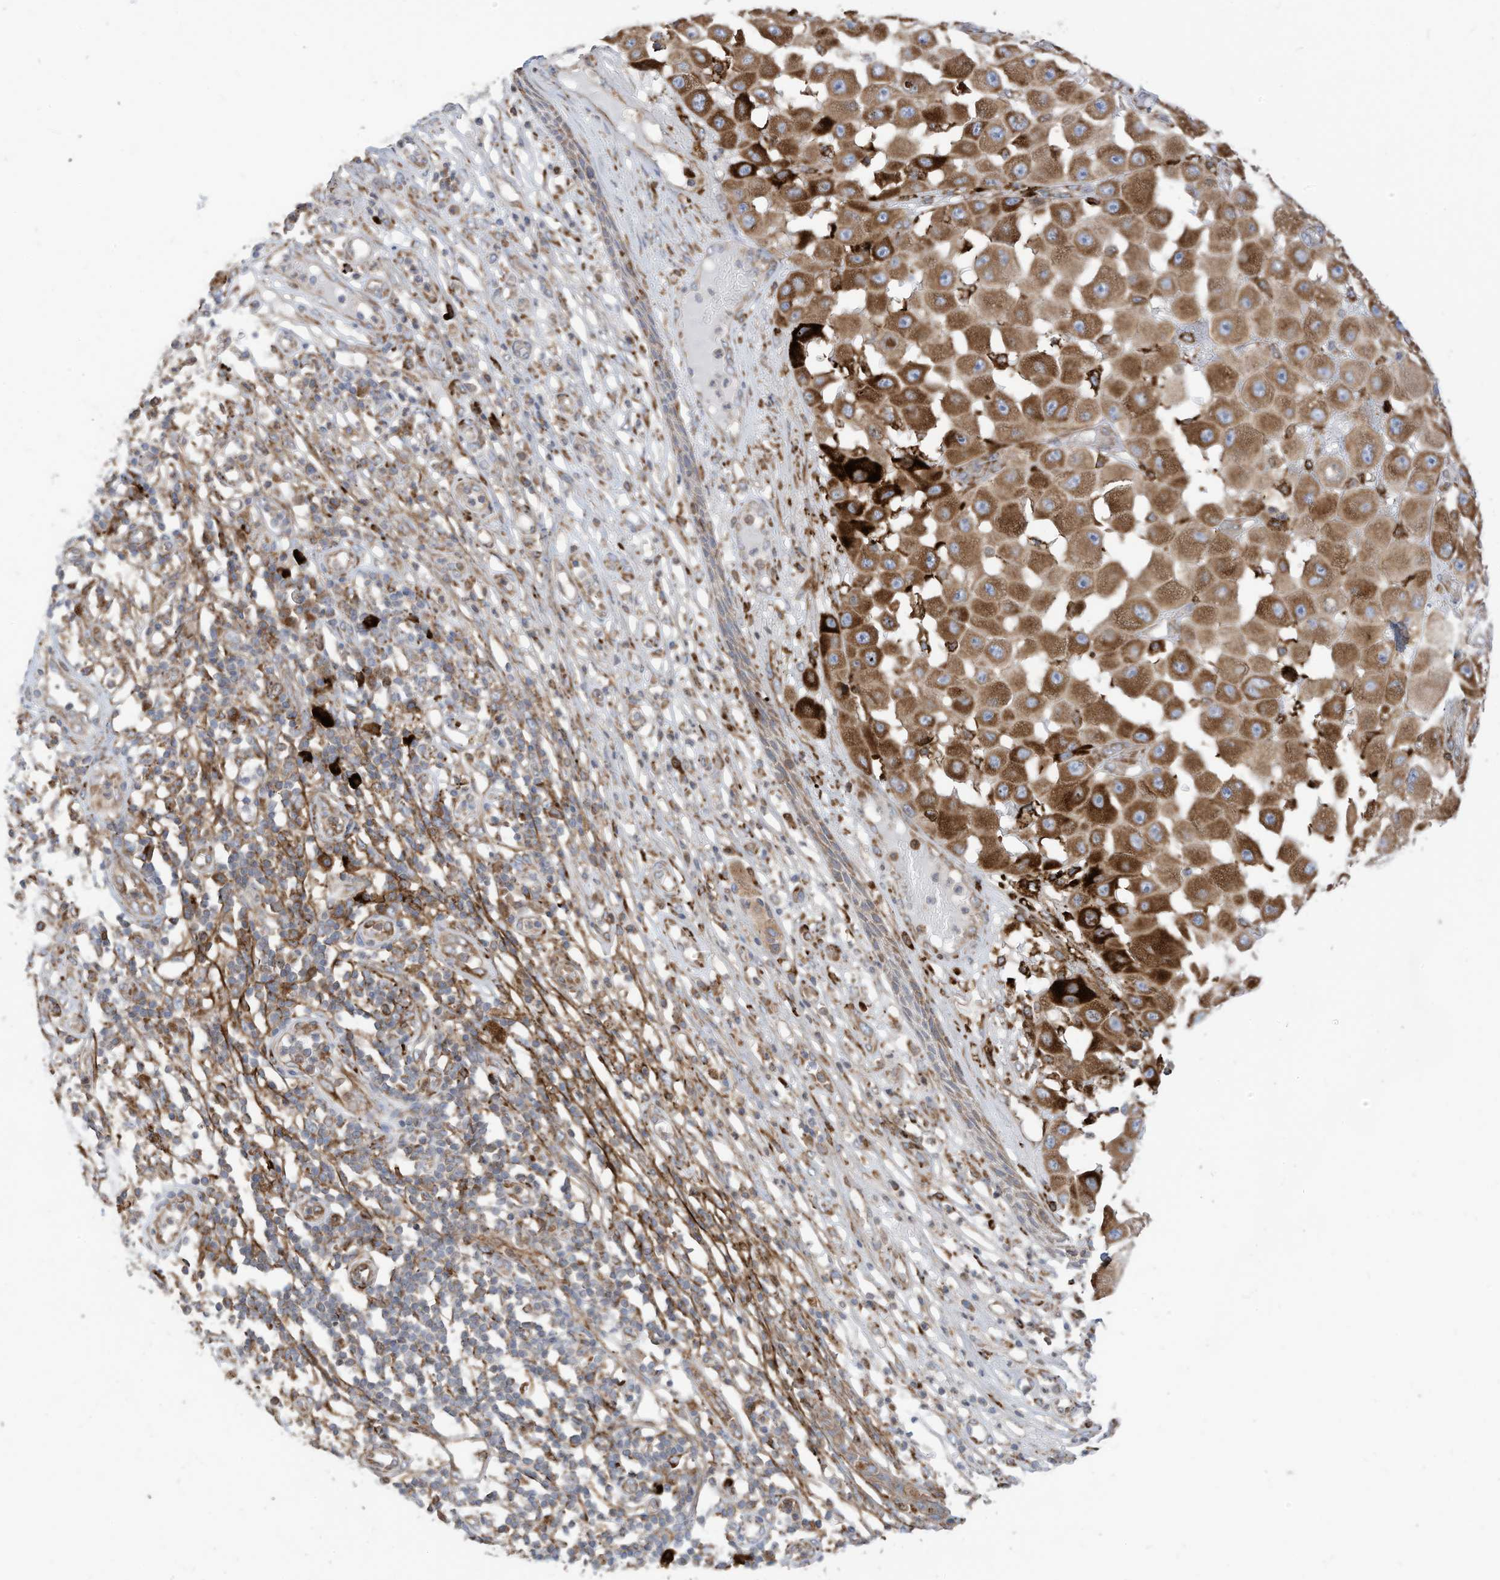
{"staining": {"intensity": "moderate", "quantity": ">75%", "location": "cytoplasmic/membranous"}, "tissue": "melanoma", "cell_type": "Tumor cells", "image_type": "cancer", "snomed": [{"axis": "morphology", "description": "Malignant melanoma, NOS"}, {"axis": "topography", "description": "Skin"}], "caption": "A histopathology image showing moderate cytoplasmic/membranous positivity in approximately >75% of tumor cells in malignant melanoma, as visualized by brown immunohistochemical staining.", "gene": "TRNAU1AP", "patient": {"sex": "female", "age": 81}}